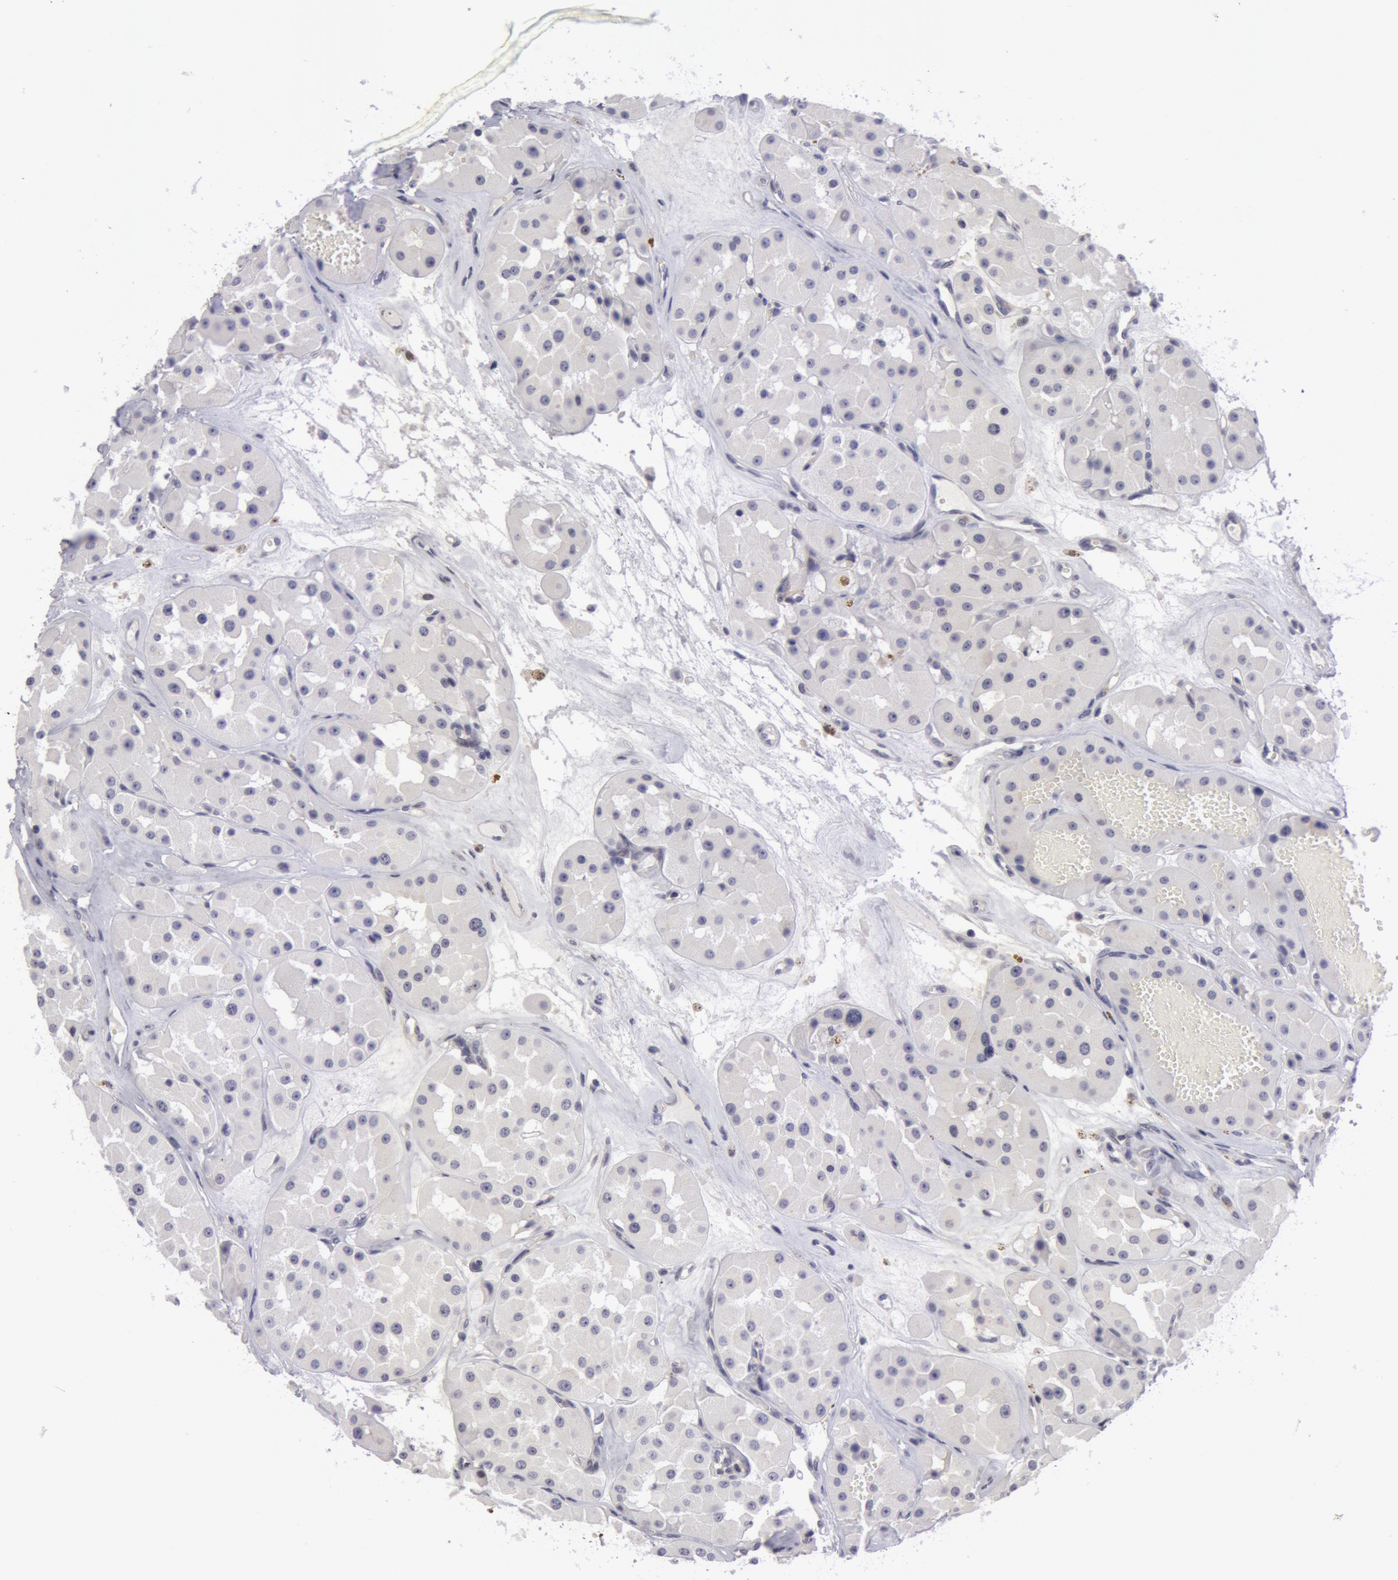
{"staining": {"intensity": "negative", "quantity": "none", "location": "none"}, "tissue": "renal cancer", "cell_type": "Tumor cells", "image_type": "cancer", "snomed": [{"axis": "morphology", "description": "Adenocarcinoma, uncertain malignant potential"}, {"axis": "topography", "description": "Kidney"}], "caption": "Tumor cells are negative for protein expression in human adenocarcinoma,  uncertain malignant potential (renal).", "gene": "NLGN4X", "patient": {"sex": "male", "age": 63}}